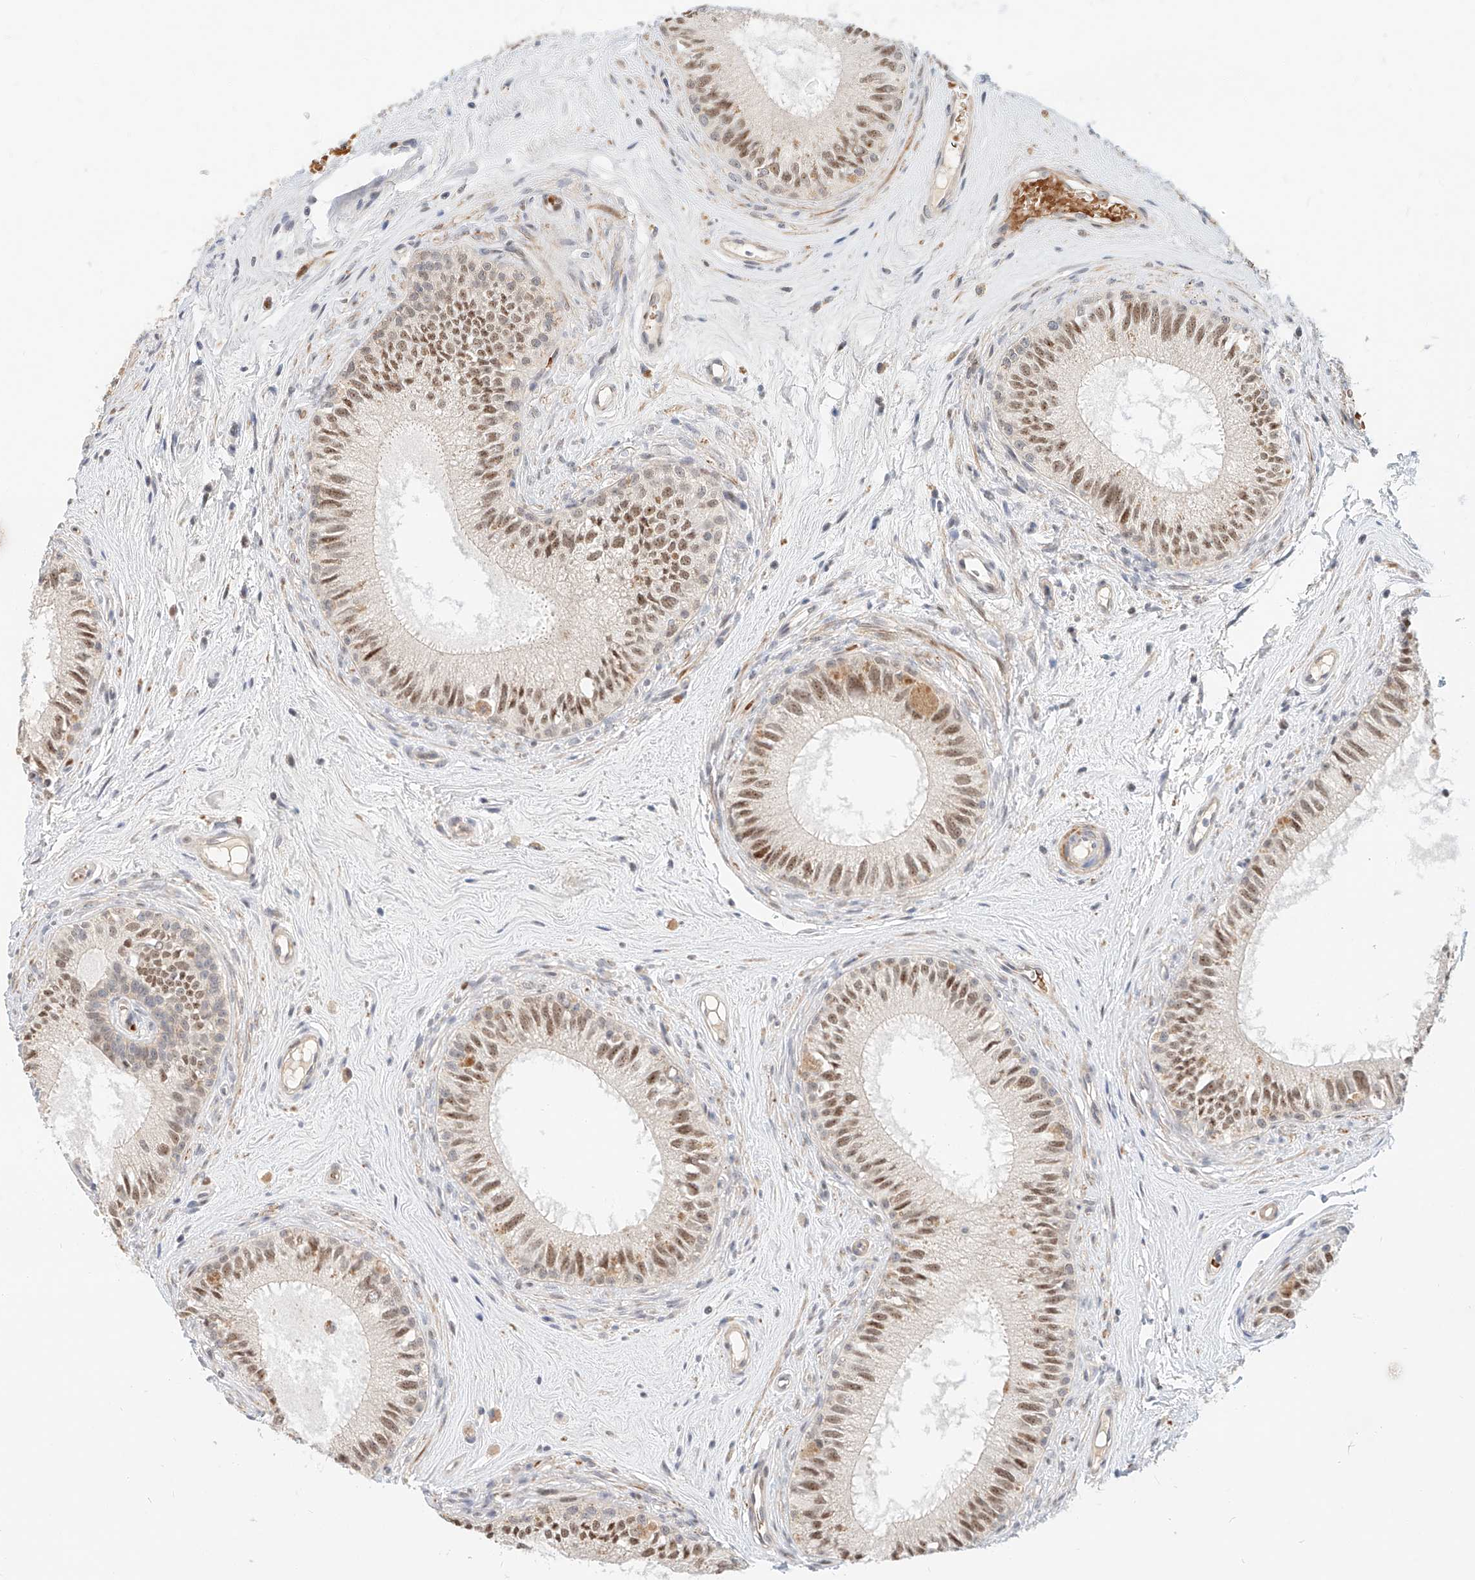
{"staining": {"intensity": "moderate", "quantity": ">75%", "location": "nuclear"}, "tissue": "epididymis", "cell_type": "Glandular cells", "image_type": "normal", "snomed": [{"axis": "morphology", "description": "Normal tissue, NOS"}, {"axis": "topography", "description": "Epididymis"}], "caption": "This photomicrograph reveals IHC staining of normal human epididymis, with medium moderate nuclear positivity in about >75% of glandular cells.", "gene": "CBX8", "patient": {"sex": "male", "age": 71}}